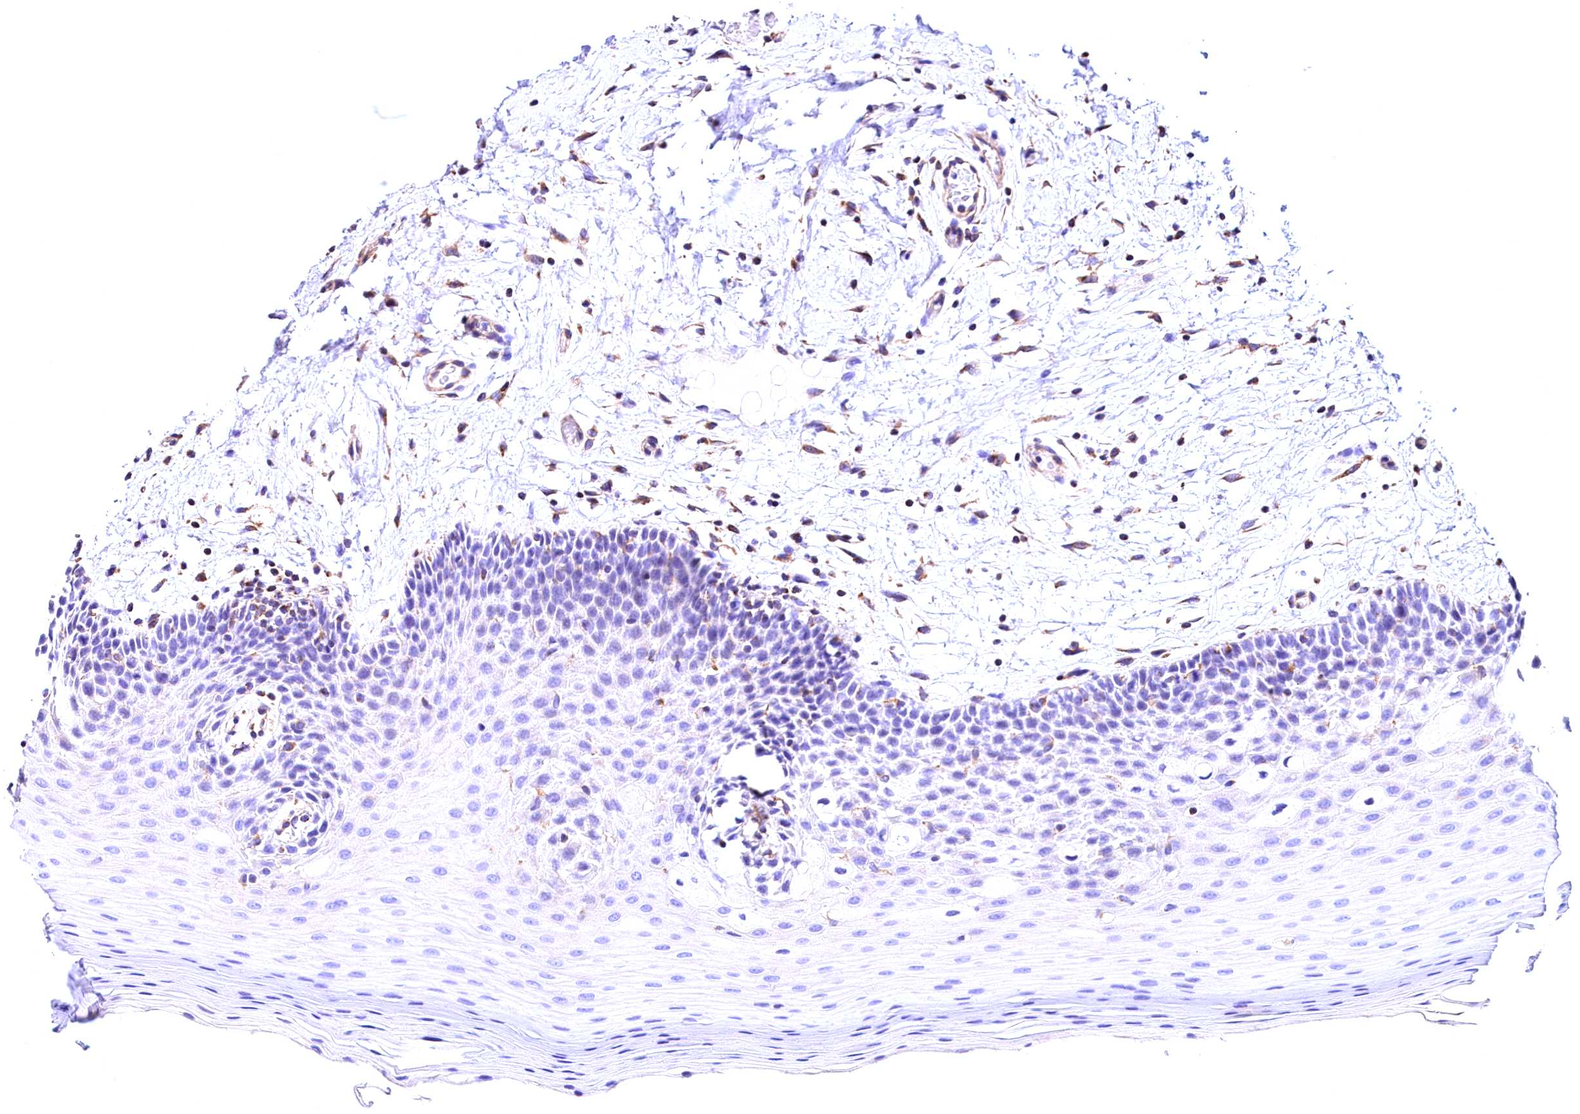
{"staining": {"intensity": "negative", "quantity": "none", "location": "none"}, "tissue": "oral mucosa", "cell_type": "Squamous epithelial cells", "image_type": "normal", "snomed": [{"axis": "morphology", "description": "Normal tissue, NOS"}, {"axis": "topography", "description": "Oral tissue"}, {"axis": "topography", "description": "Tounge, NOS"}], "caption": "This photomicrograph is of benign oral mucosa stained with immunohistochemistry to label a protein in brown with the nuclei are counter-stained blue. There is no positivity in squamous epithelial cells. (IHC, brightfield microscopy, high magnification).", "gene": "ACAA2", "patient": {"sex": "male", "age": 47}}